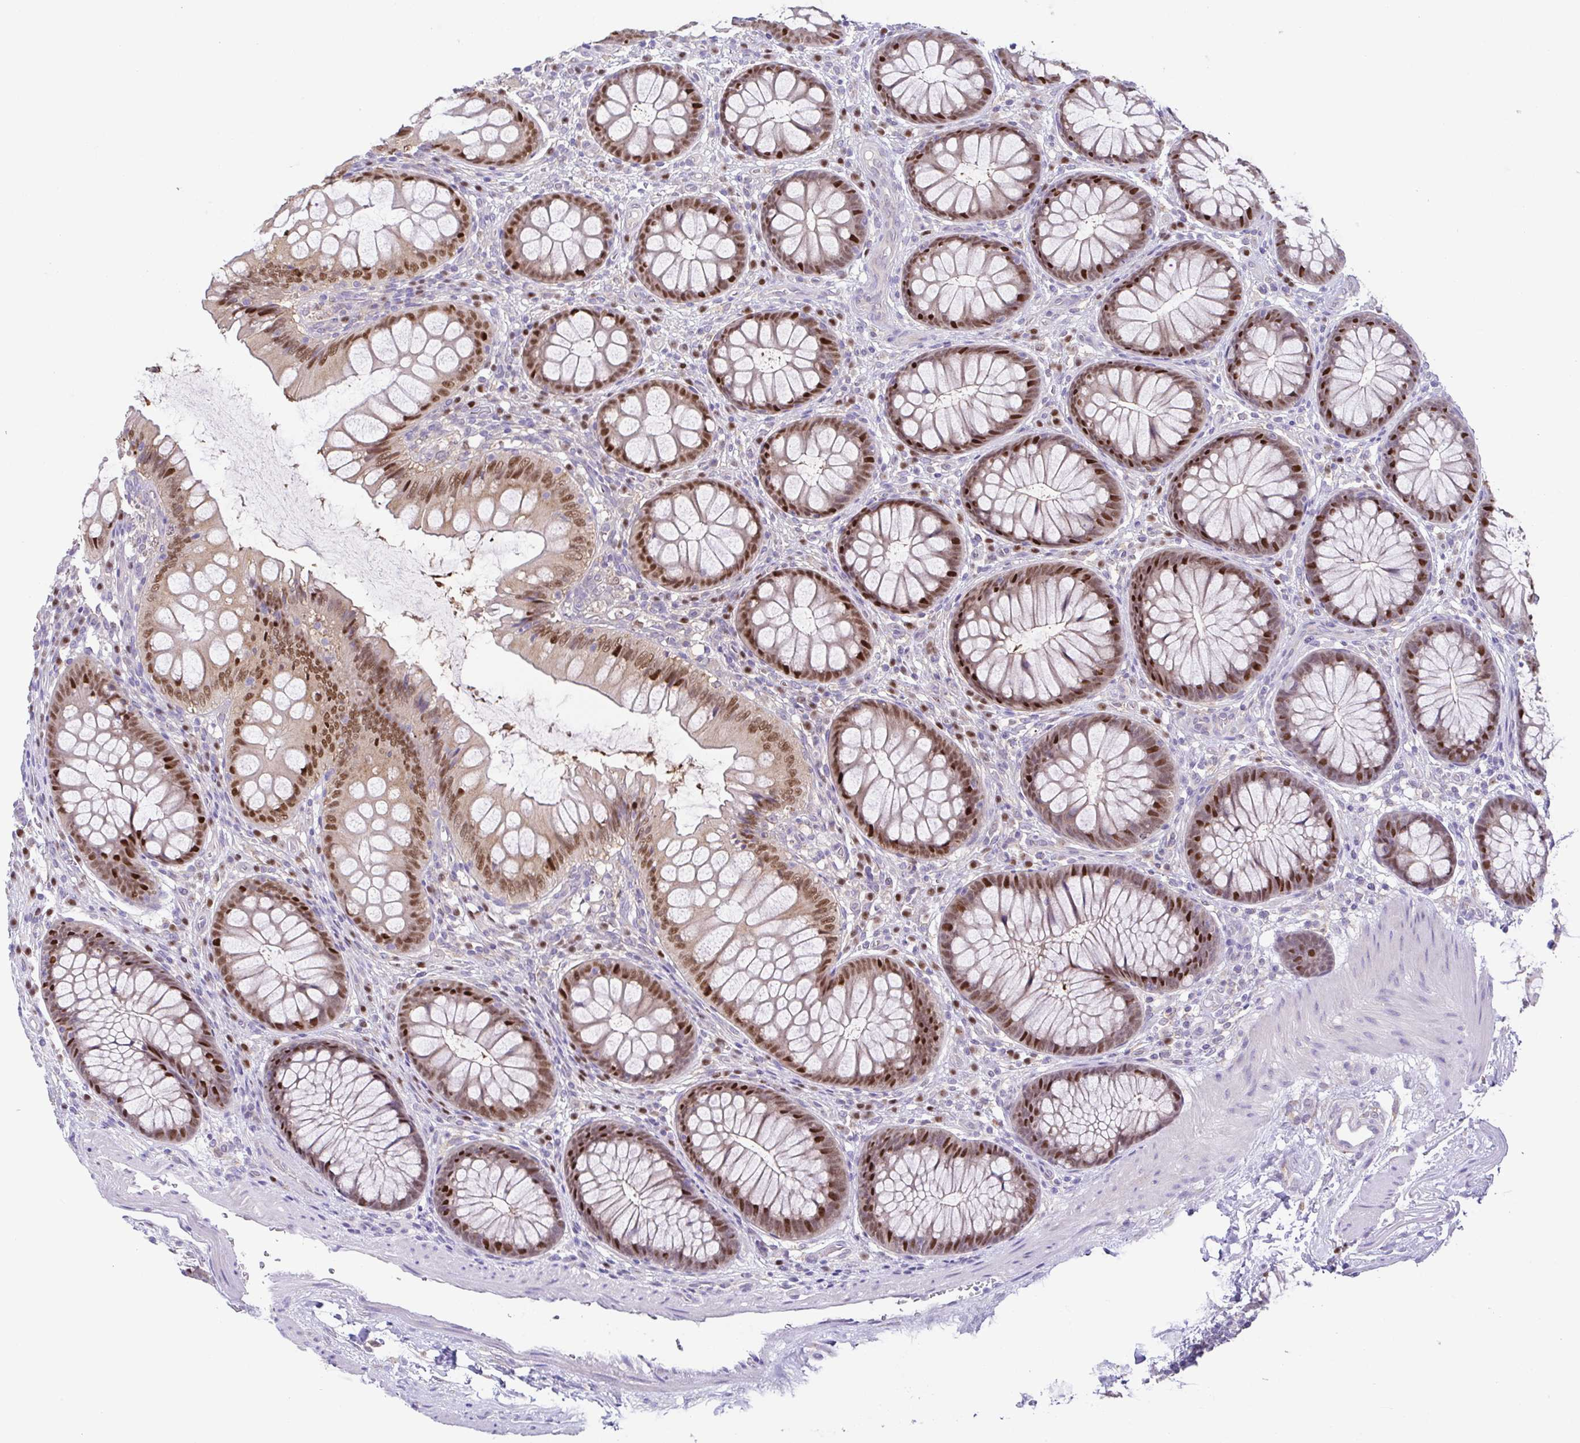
{"staining": {"intensity": "negative", "quantity": "none", "location": "none"}, "tissue": "colon", "cell_type": "Endothelial cells", "image_type": "normal", "snomed": [{"axis": "morphology", "description": "Normal tissue, NOS"}, {"axis": "morphology", "description": "Adenoma, NOS"}, {"axis": "topography", "description": "Soft tissue"}, {"axis": "topography", "description": "Colon"}], "caption": "Immunohistochemistry image of normal colon: human colon stained with DAB (3,3'-diaminobenzidine) displays no significant protein staining in endothelial cells.", "gene": "UBE2Q1", "patient": {"sex": "male", "age": 47}}